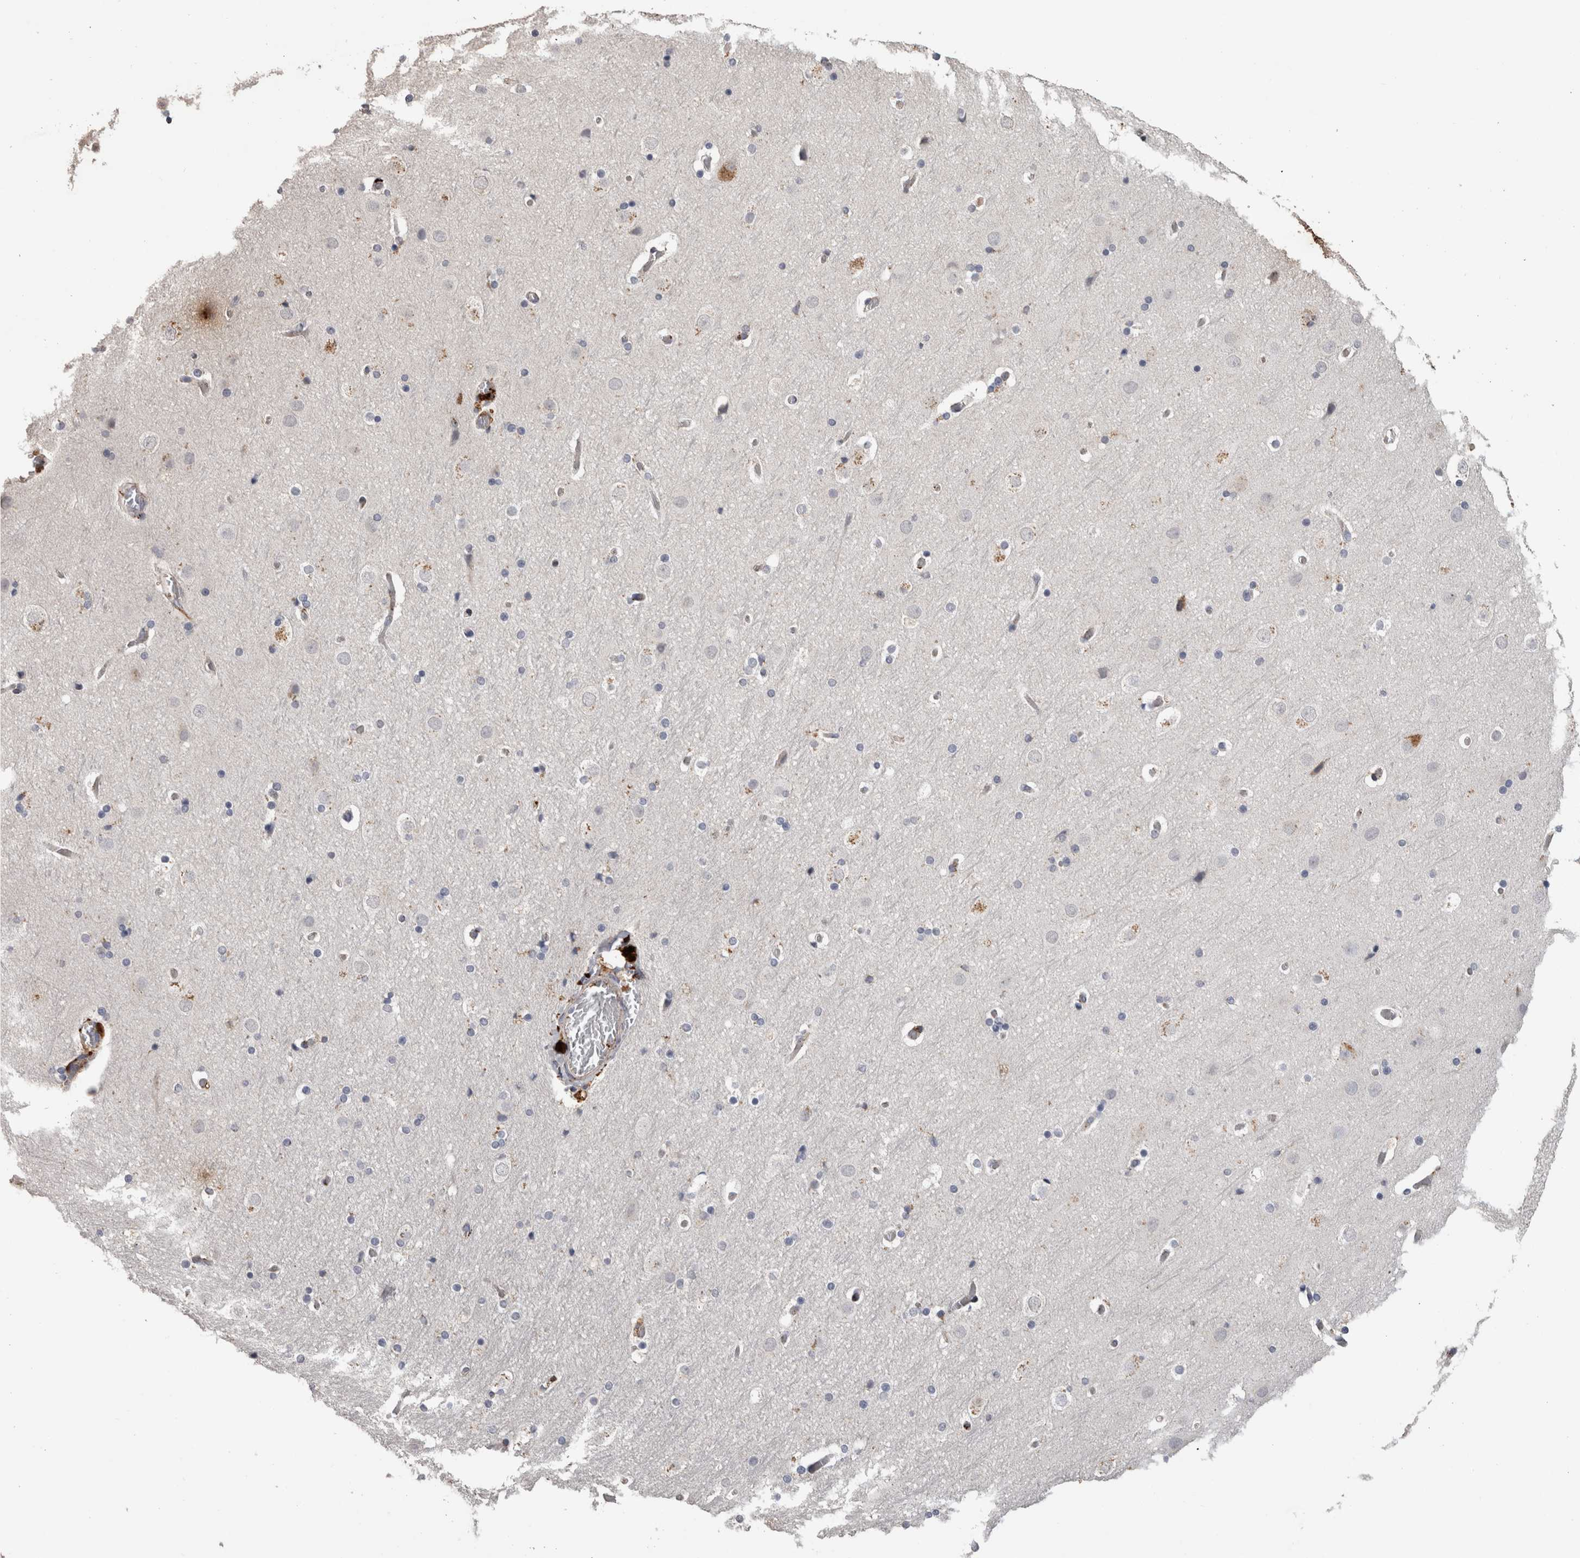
{"staining": {"intensity": "negative", "quantity": "none", "location": "none"}, "tissue": "cerebral cortex", "cell_type": "Endothelial cells", "image_type": "normal", "snomed": [{"axis": "morphology", "description": "Normal tissue, NOS"}, {"axis": "topography", "description": "Cerebral cortex"}], "caption": "Image shows no significant protein positivity in endothelial cells of normal cerebral cortex.", "gene": "CTSZ", "patient": {"sex": "male", "age": 57}}